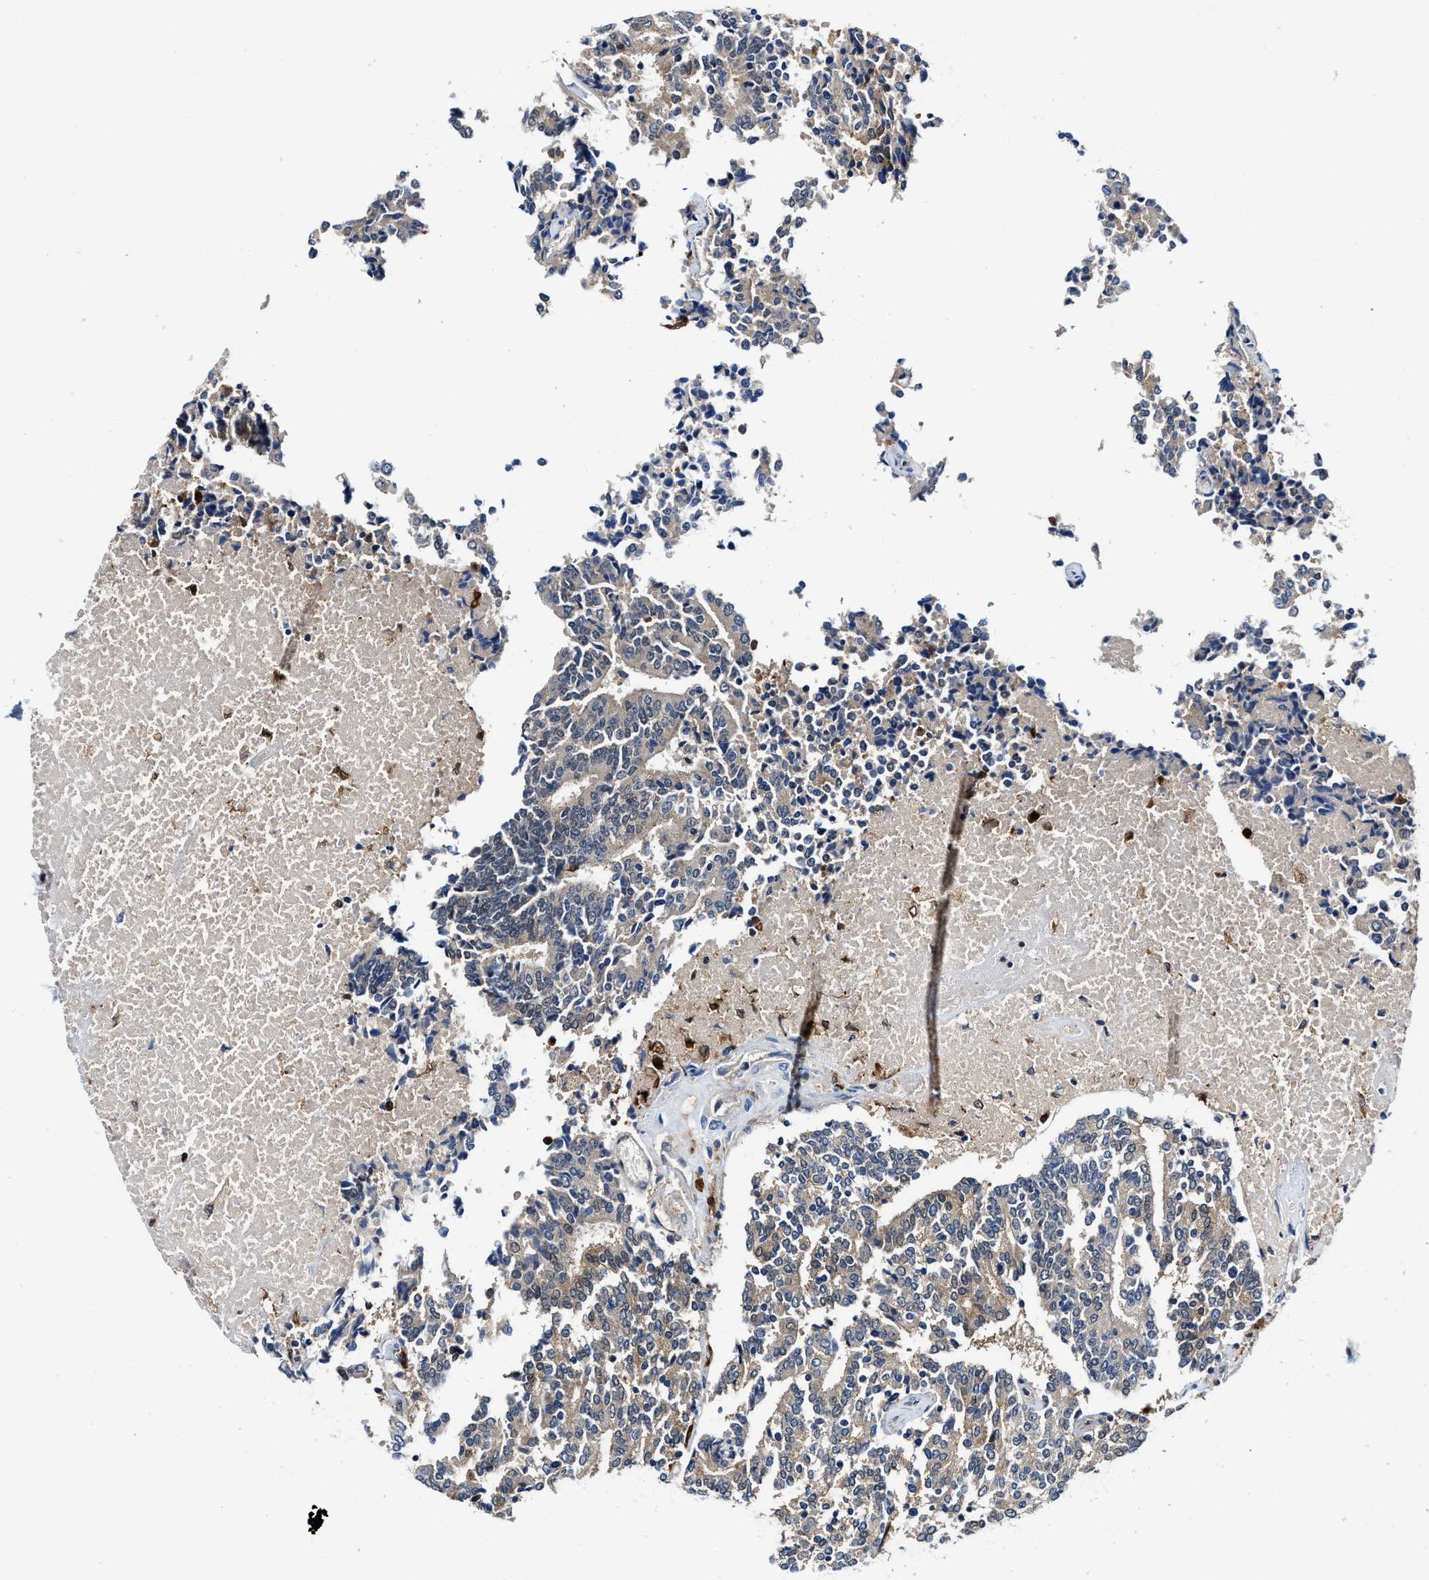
{"staining": {"intensity": "weak", "quantity": "25%-75%", "location": "cytoplasmic/membranous"}, "tissue": "prostate cancer", "cell_type": "Tumor cells", "image_type": "cancer", "snomed": [{"axis": "morphology", "description": "Normal tissue, NOS"}, {"axis": "morphology", "description": "Adenocarcinoma, High grade"}, {"axis": "topography", "description": "Prostate"}, {"axis": "topography", "description": "Seminal veicle"}], "caption": "Prostate cancer (high-grade adenocarcinoma) stained for a protein displays weak cytoplasmic/membranous positivity in tumor cells. (IHC, brightfield microscopy, high magnification).", "gene": "LTA4H", "patient": {"sex": "male", "age": 55}}